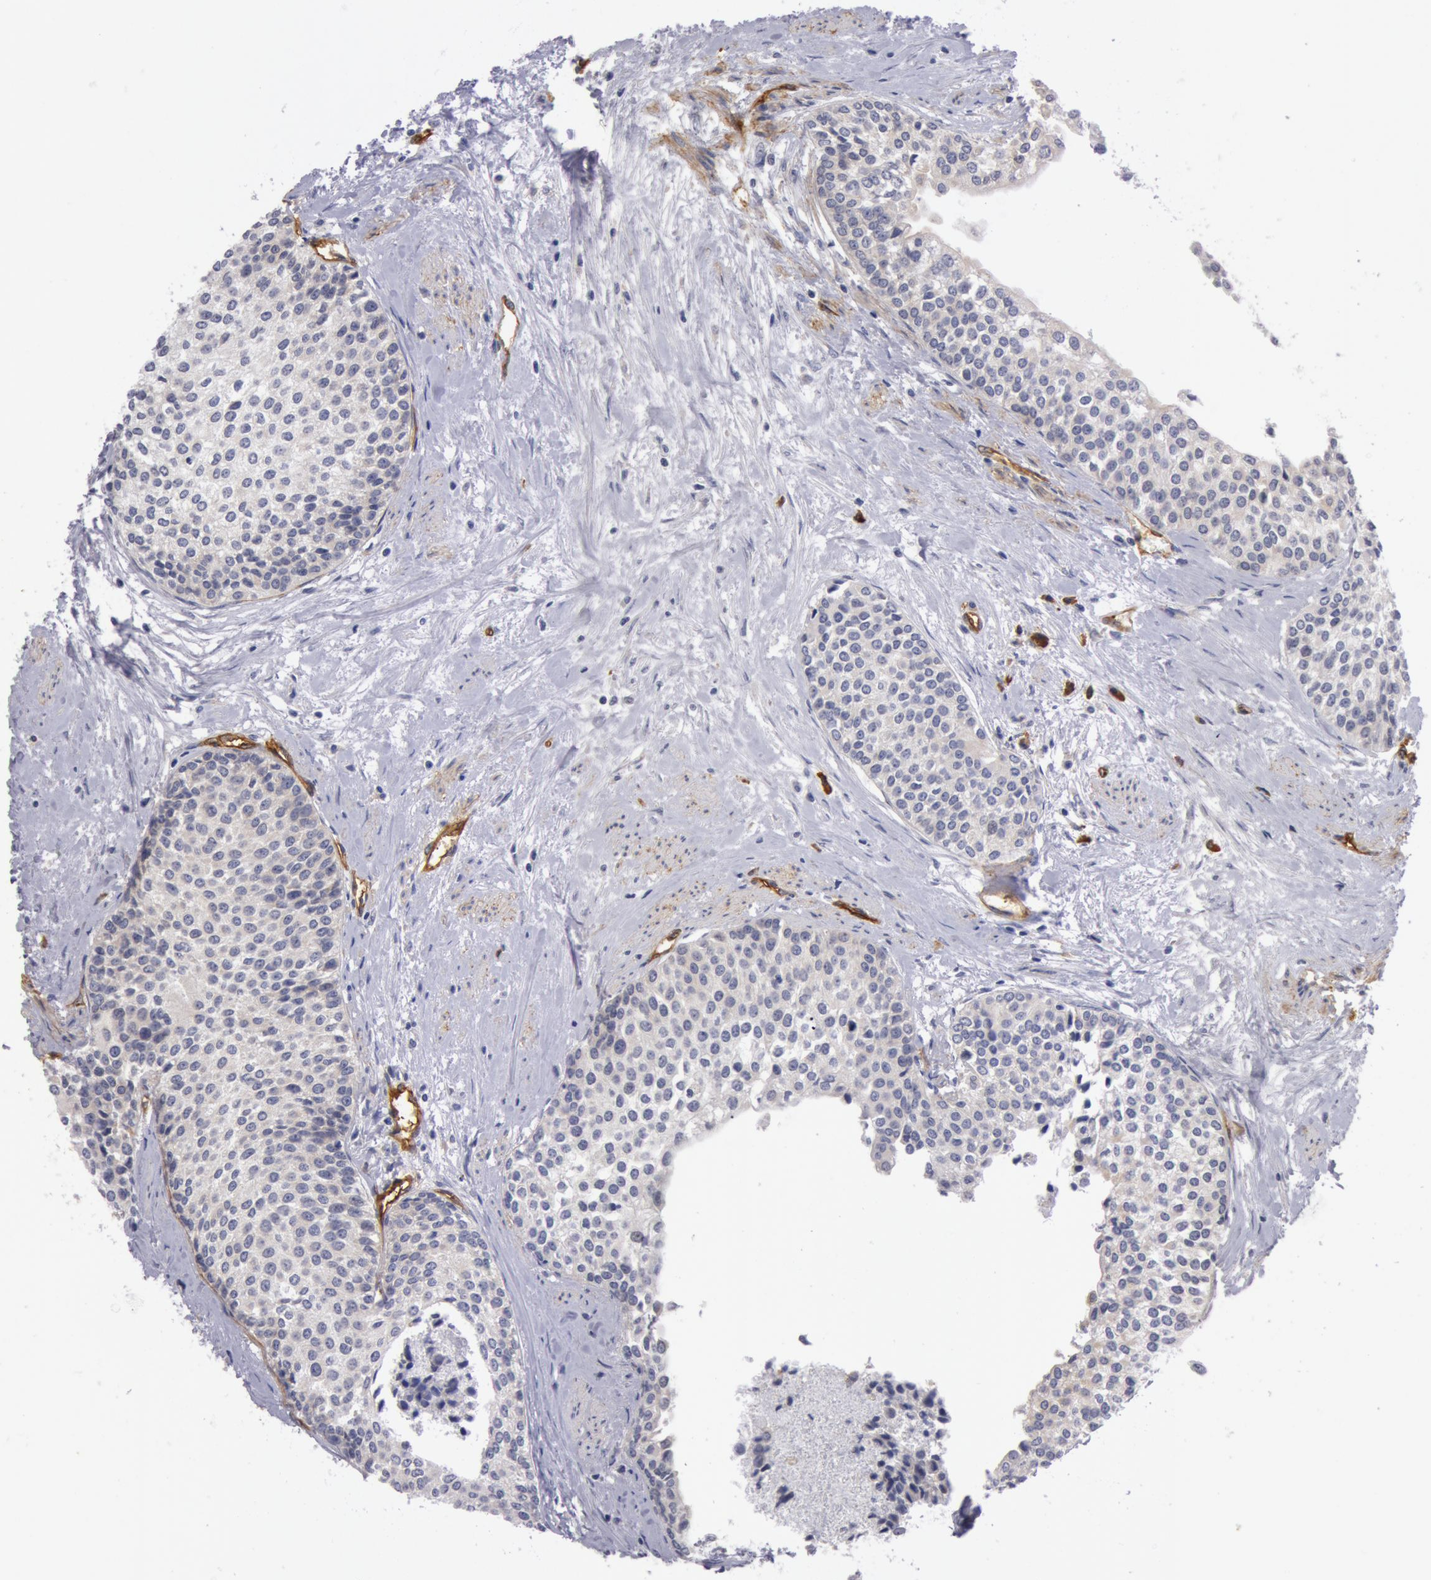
{"staining": {"intensity": "negative", "quantity": "none", "location": "none"}, "tissue": "urothelial cancer", "cell_type": "Tumor cells", "image_type": "cancer", "snomed": [{"axis": "morphology", "description": "Urothelial carcinoma, Low grade"}, {"axis": "topography", "description": "Urinary bladder"}], "caption": "Histopathology image shows no significant protein expression in tumor cells of urothelial cancer.", "gene": "IL23A", "patient": {"sex": "female", "age": 73}}